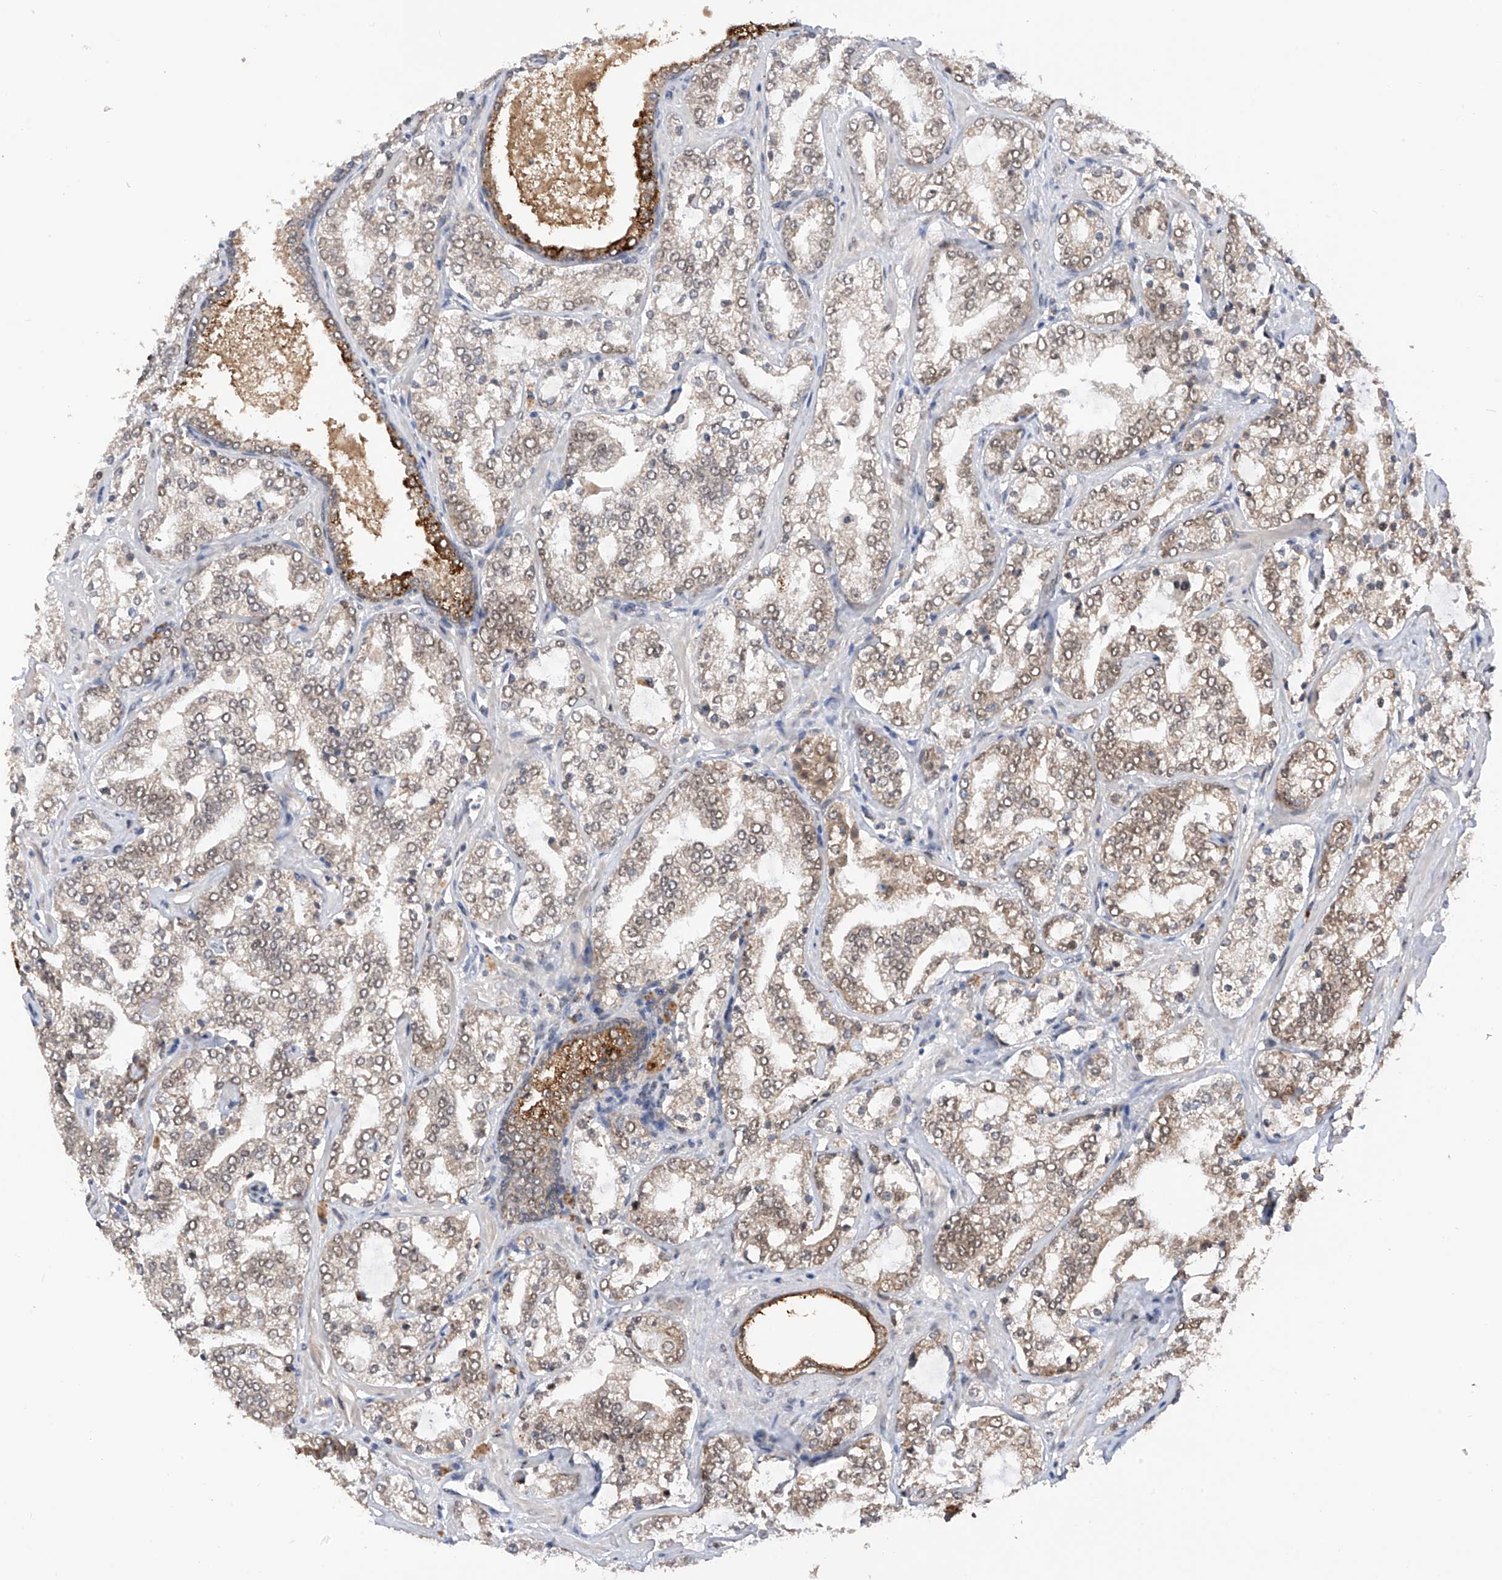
{"staining": {"intensity": "weak", "quantity": ">75%", "location": "nuclear"}, "tissue": "prostate cancer", "cell_type": "Tumor cells", "image_type": "cancer", "snomed": [{"axis": "morphology", "description": "Adenocarcinoma, High grade"}, {"axis": "topography", "description": "Prostate"}], "caption": "A histopathology image of prostate cancer stained for a protein reveals weak nuclear brown staining in tumor cells.", "gene": "RPAIN", "patient": {"sex": "male", "age": 64}}